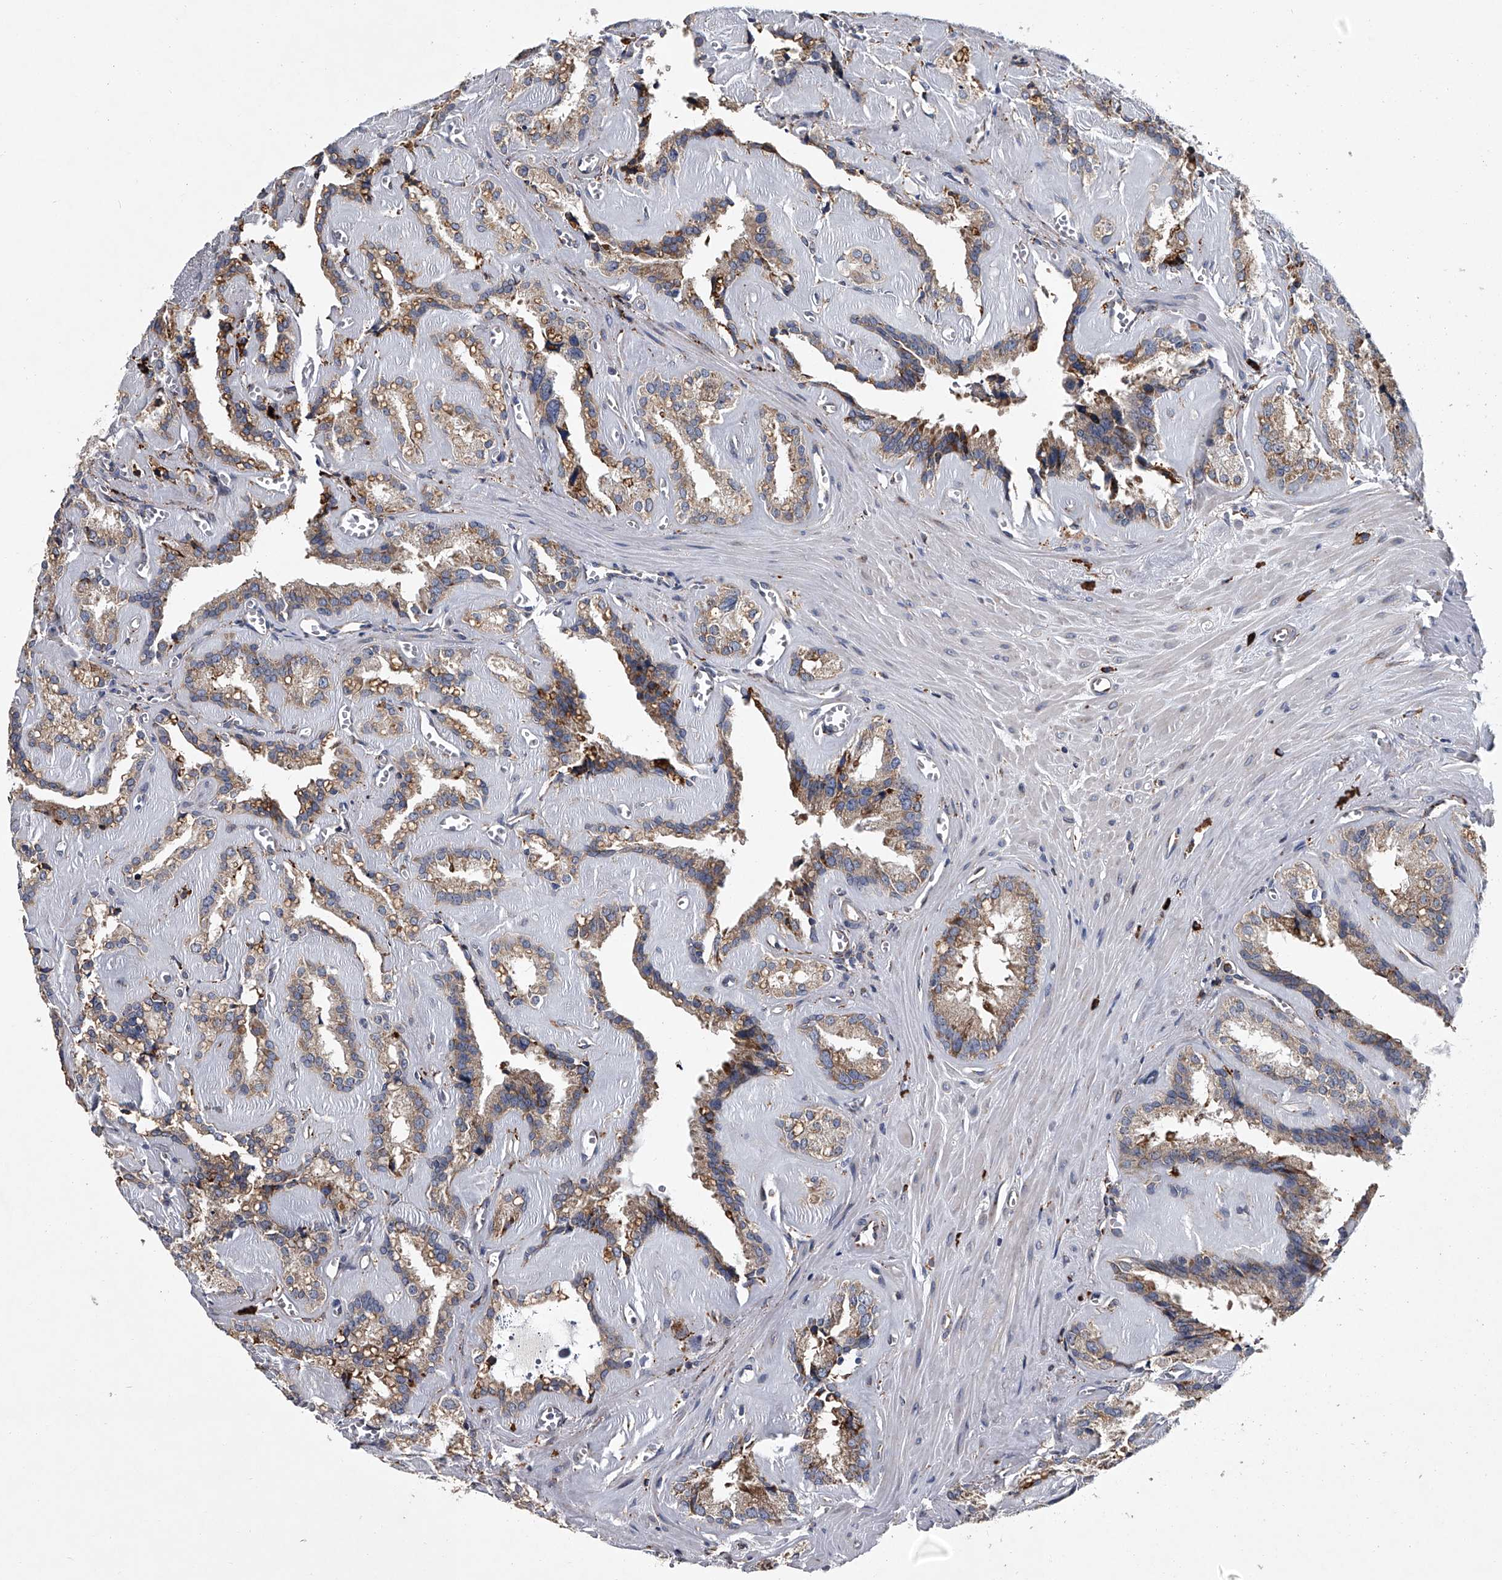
{"staining": {"intensity": "moderate", "quantity": ">75%", "location": "cytoplasmic/membranous"}, "tissue": "seminal vesicle", "cell_type": "Glandular cells", "image_type": "normal", "snomed": [{"axis": "morphology", "description": "Normal tissue, NOS"}, {"axis": "topography", "description": "Prostate"}, {"axis": "topography", "description": "Seminal veicle"}], "caption": "Protein staining of normal seminal vesicle exhibits moderate cytoplasmic/membranous staining in approximately >75% of glandular cells.", "gene": "TMEM63C", "patient": {"sex": "male", "age": 59}}